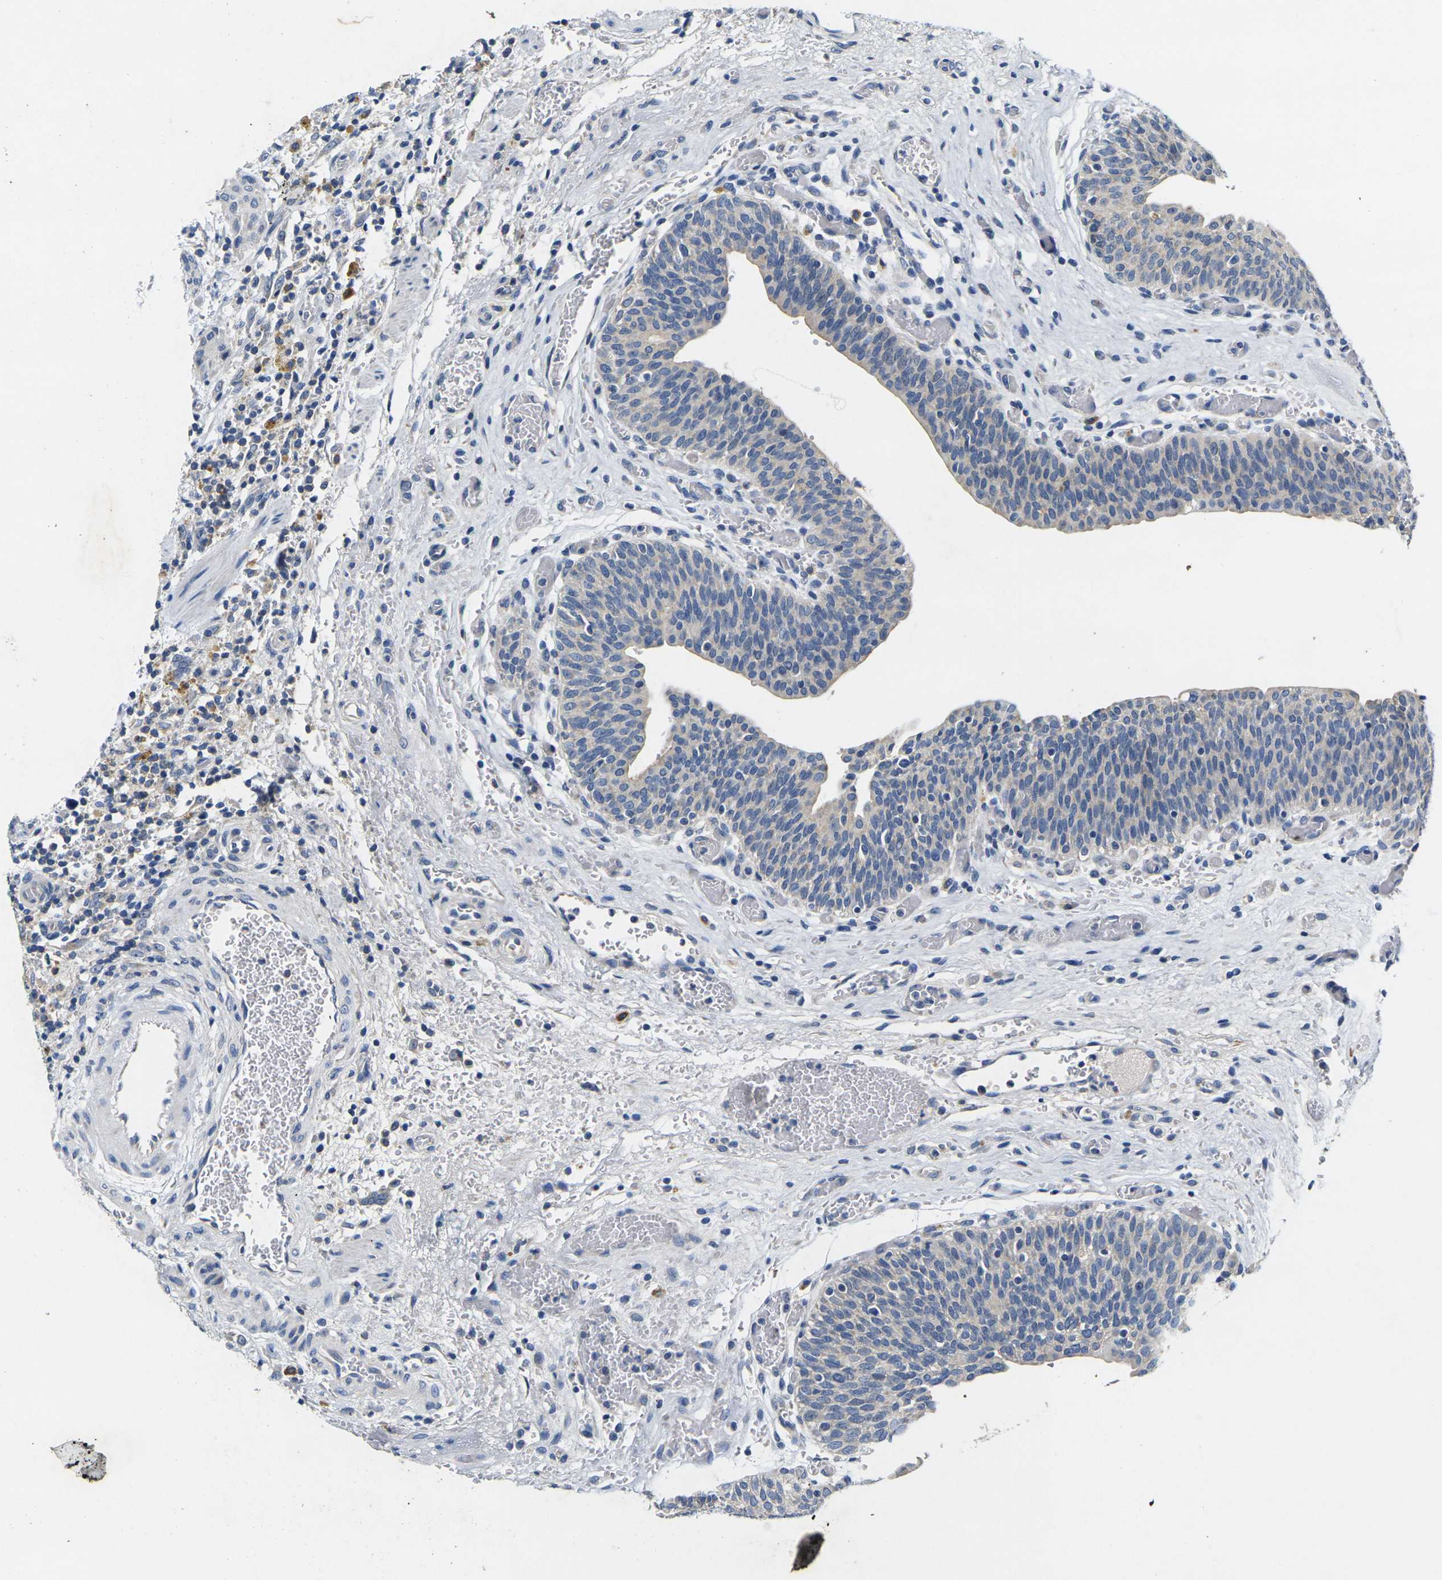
{"staining": {"intensity": "weak", "quantity": "<25%", "location": "cytoplasmic/membranous"}, "tissue": "urothelial cancer", "cell_type": "Tumor cells", "image_type": "cancer", "snomed": [{"axis": "morphology", "description": "Urothelial carcinoma, High grade"}, {"axis": "topography", "description": "Urinary bladder"}], "caption": "A histopathology image of urothelial cancer stained for a protein reveals no brown staining in tumor cells.", "gene": "NOCT", "patient": {"sex": "male", "age": 35}}